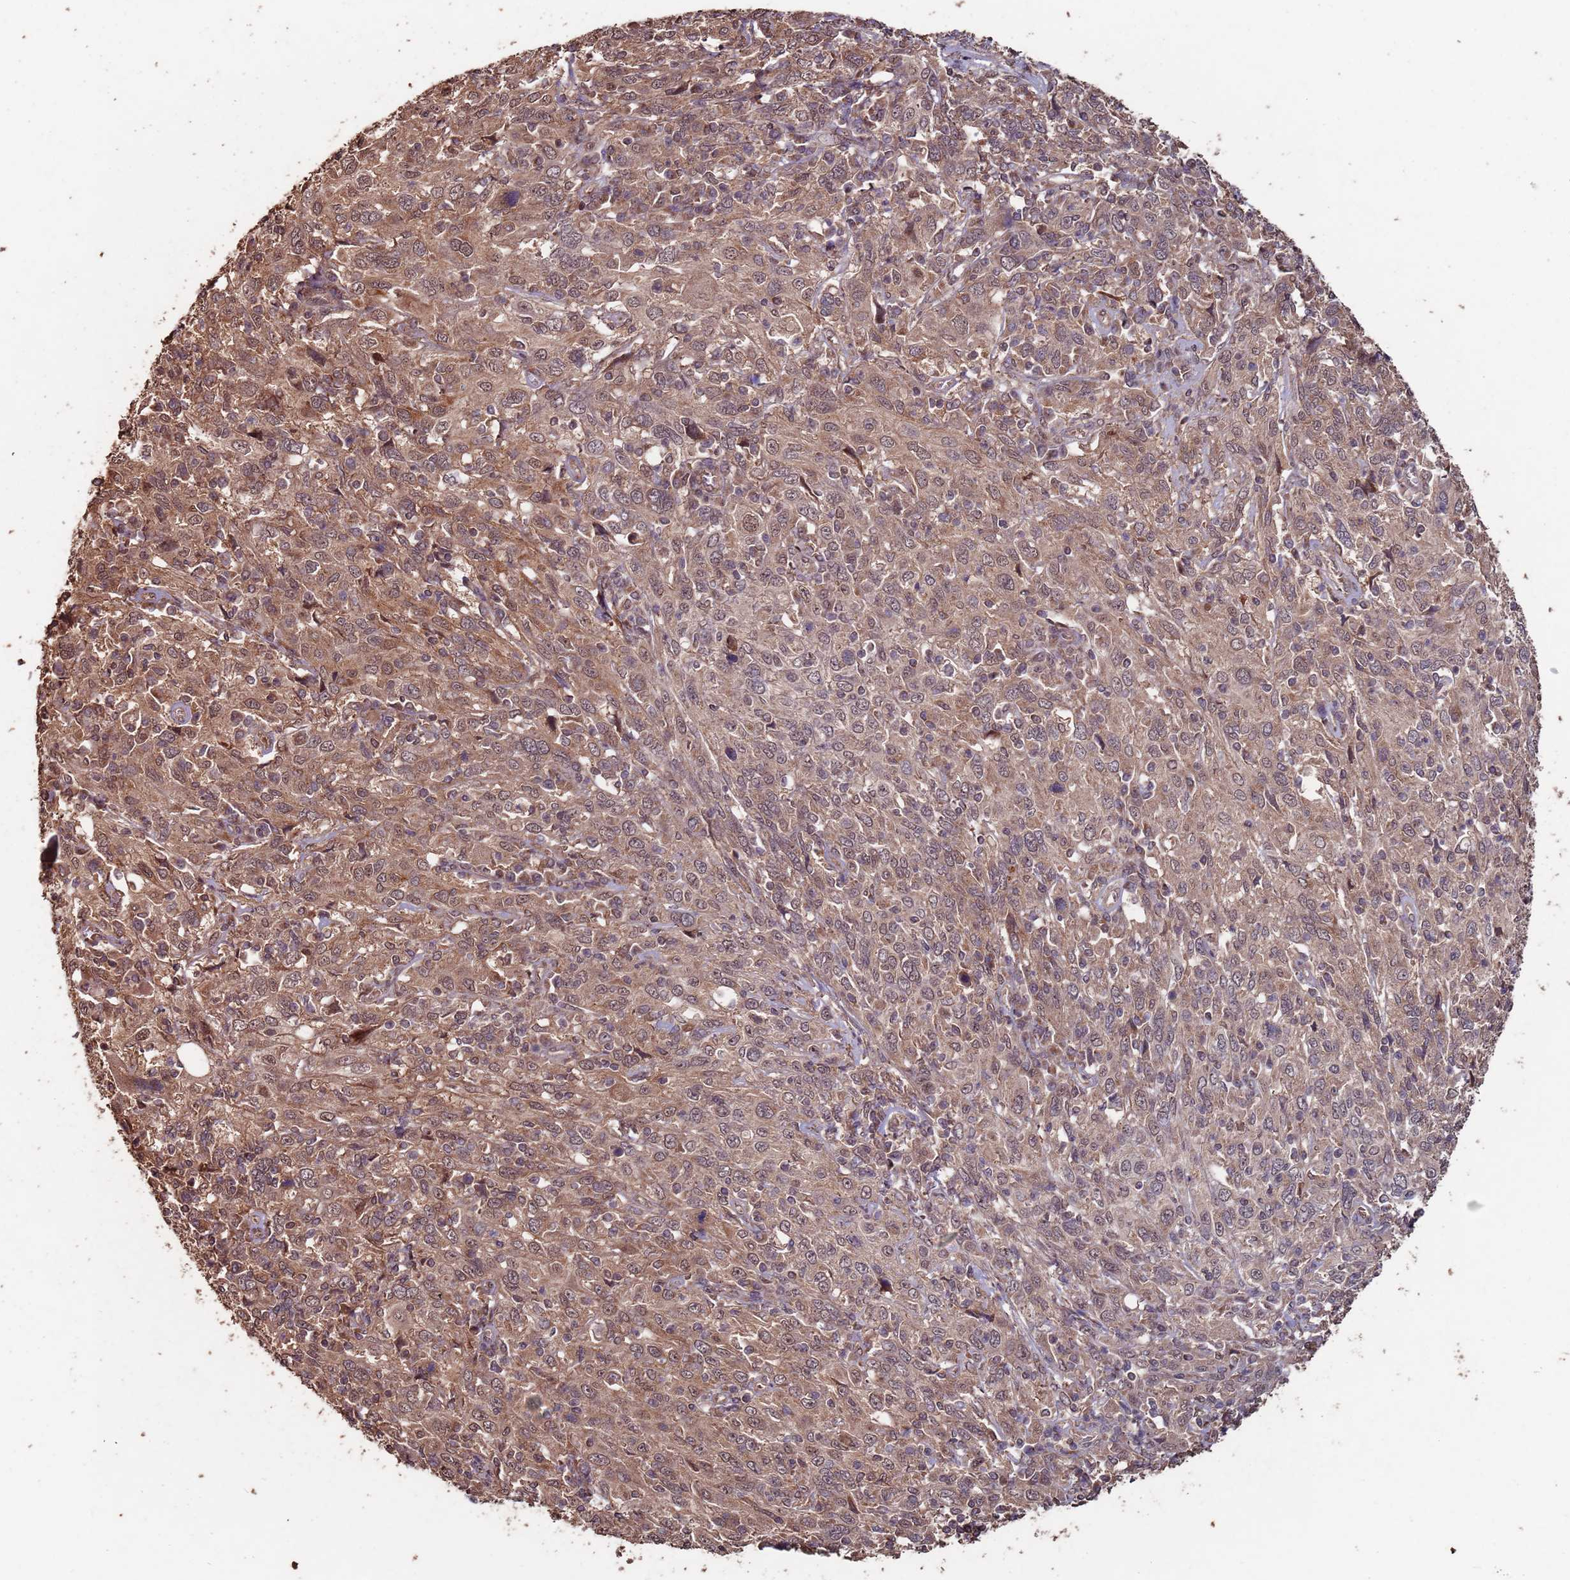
{"staining": {"intensity": "moderate", "quantity": ">75%", "location": "cytoplasmic/membranous,nuclear"}, "tissue": "cervical cancer", "cell_type": "Tumor cells", "image_type": "cancer", "snomed": [{"axis": "morphology", "description": "Squamous cell carcinoma, NOS"}, {"axis": "topography", "description": "Cervix"}], "caption": "Immunohistochemistry micrograph of neoplastic tissue: human cervical squamous cell carcinoma stained using immunohistochemistry exhibits medium levels of moderate protein expression localized specifically in the cytoplasmic/membranous and nuclear of tumor cells, appearing as a cytoplasmic/membranous and nuclear brown color.", "gene": "PRR7", "patient": {"sex": "female", "age": 46}}